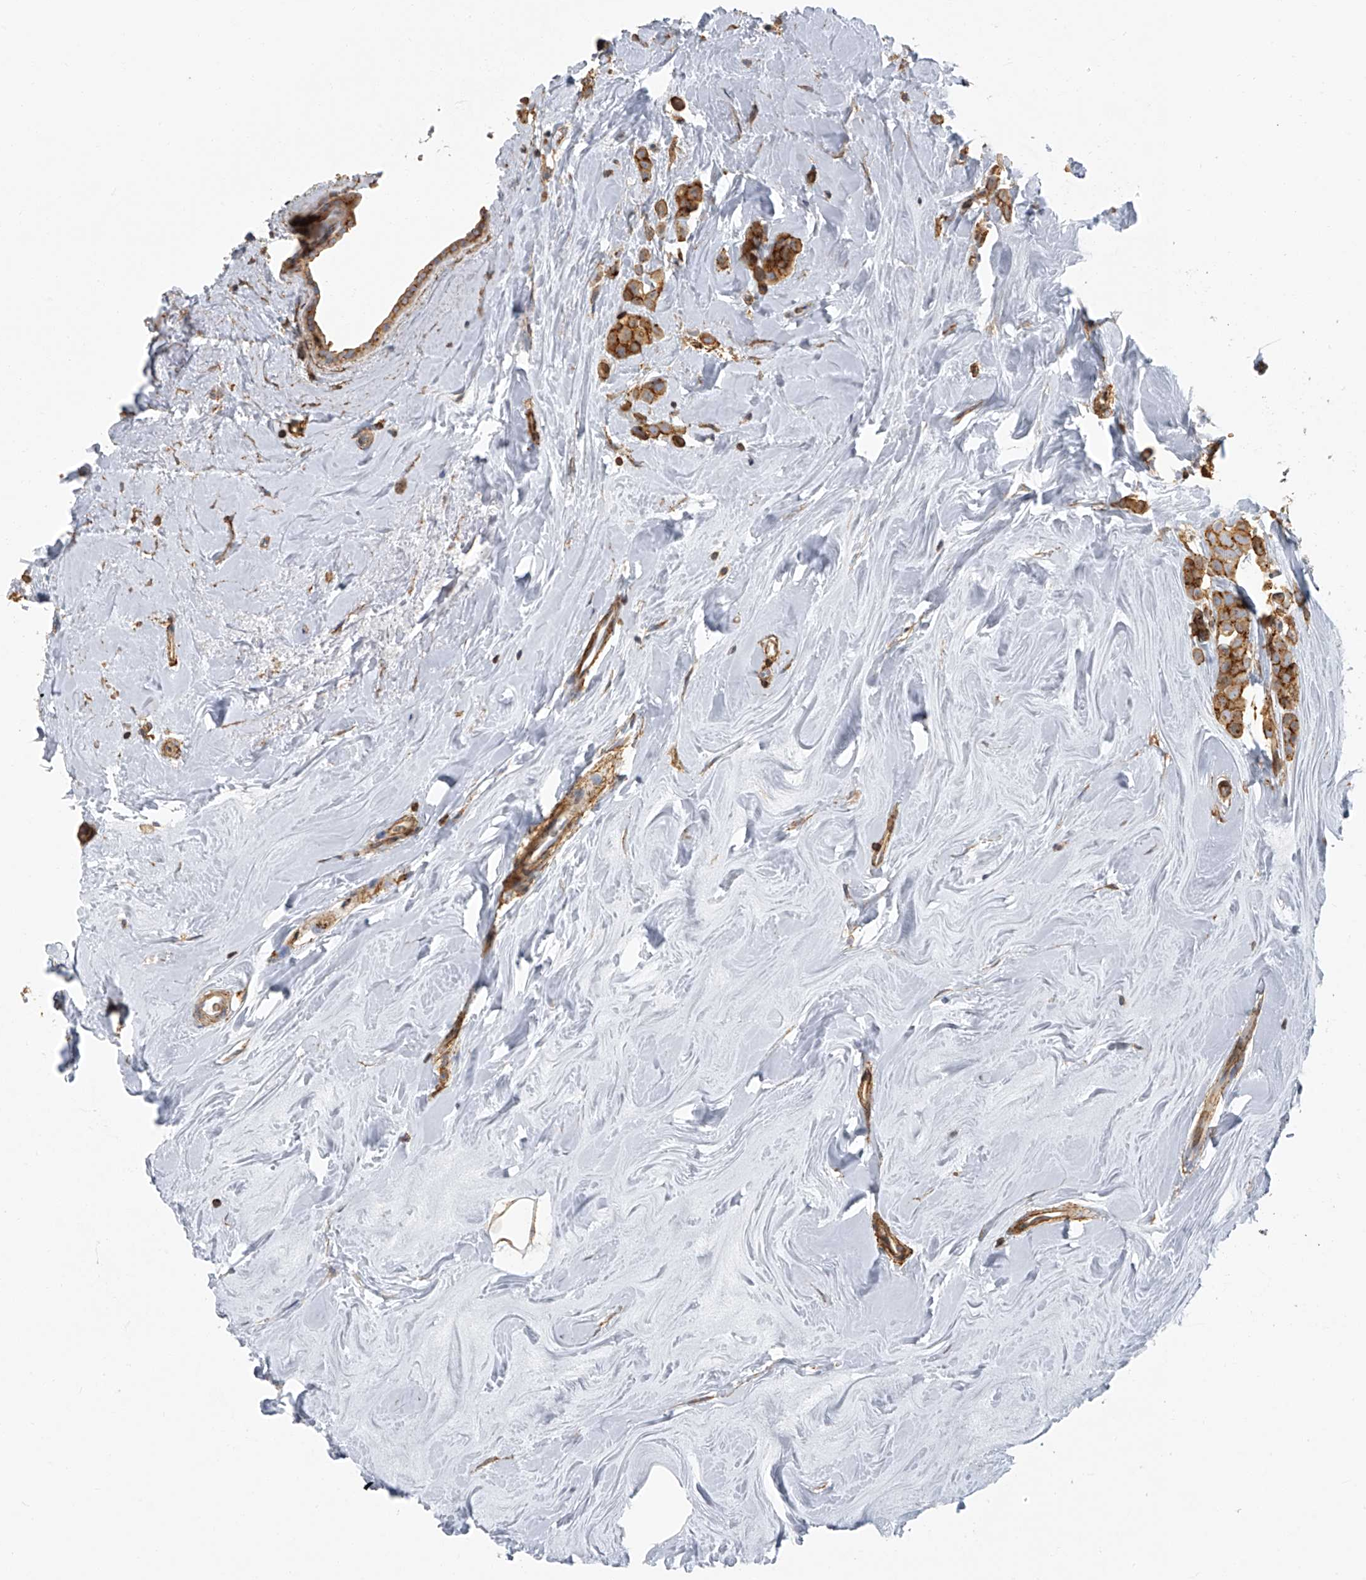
{"staining": {"intensity": "moderate", "quantity": ">75%", "location": "cytoplasmic/membranous"}, "tissue": "breast cancer", "cell_type": "Tumor cells", "image_type": "cancer", "snomed": [{"axis": "morphology", "description": "Lobular carcinoma"}, {"axis": "topography", "description": "Breast"}], "caption": "High-magnification brightfield microscopy of lobular carcinoma (breast) stained with DAB (brown) and counterstained with hematoxylin (blue). tumor cells exhibit moderate cytoplasmic/membranous positivity is present in approximately>75% of cells. The staining was performed using DAB to visualize the protein expression in brown, while the nuclei were stained in blue with hematoxylin (Magnification: 20x).", "gene": "SEPTIN7", "patient": {"sex": "female", "age": 47}}